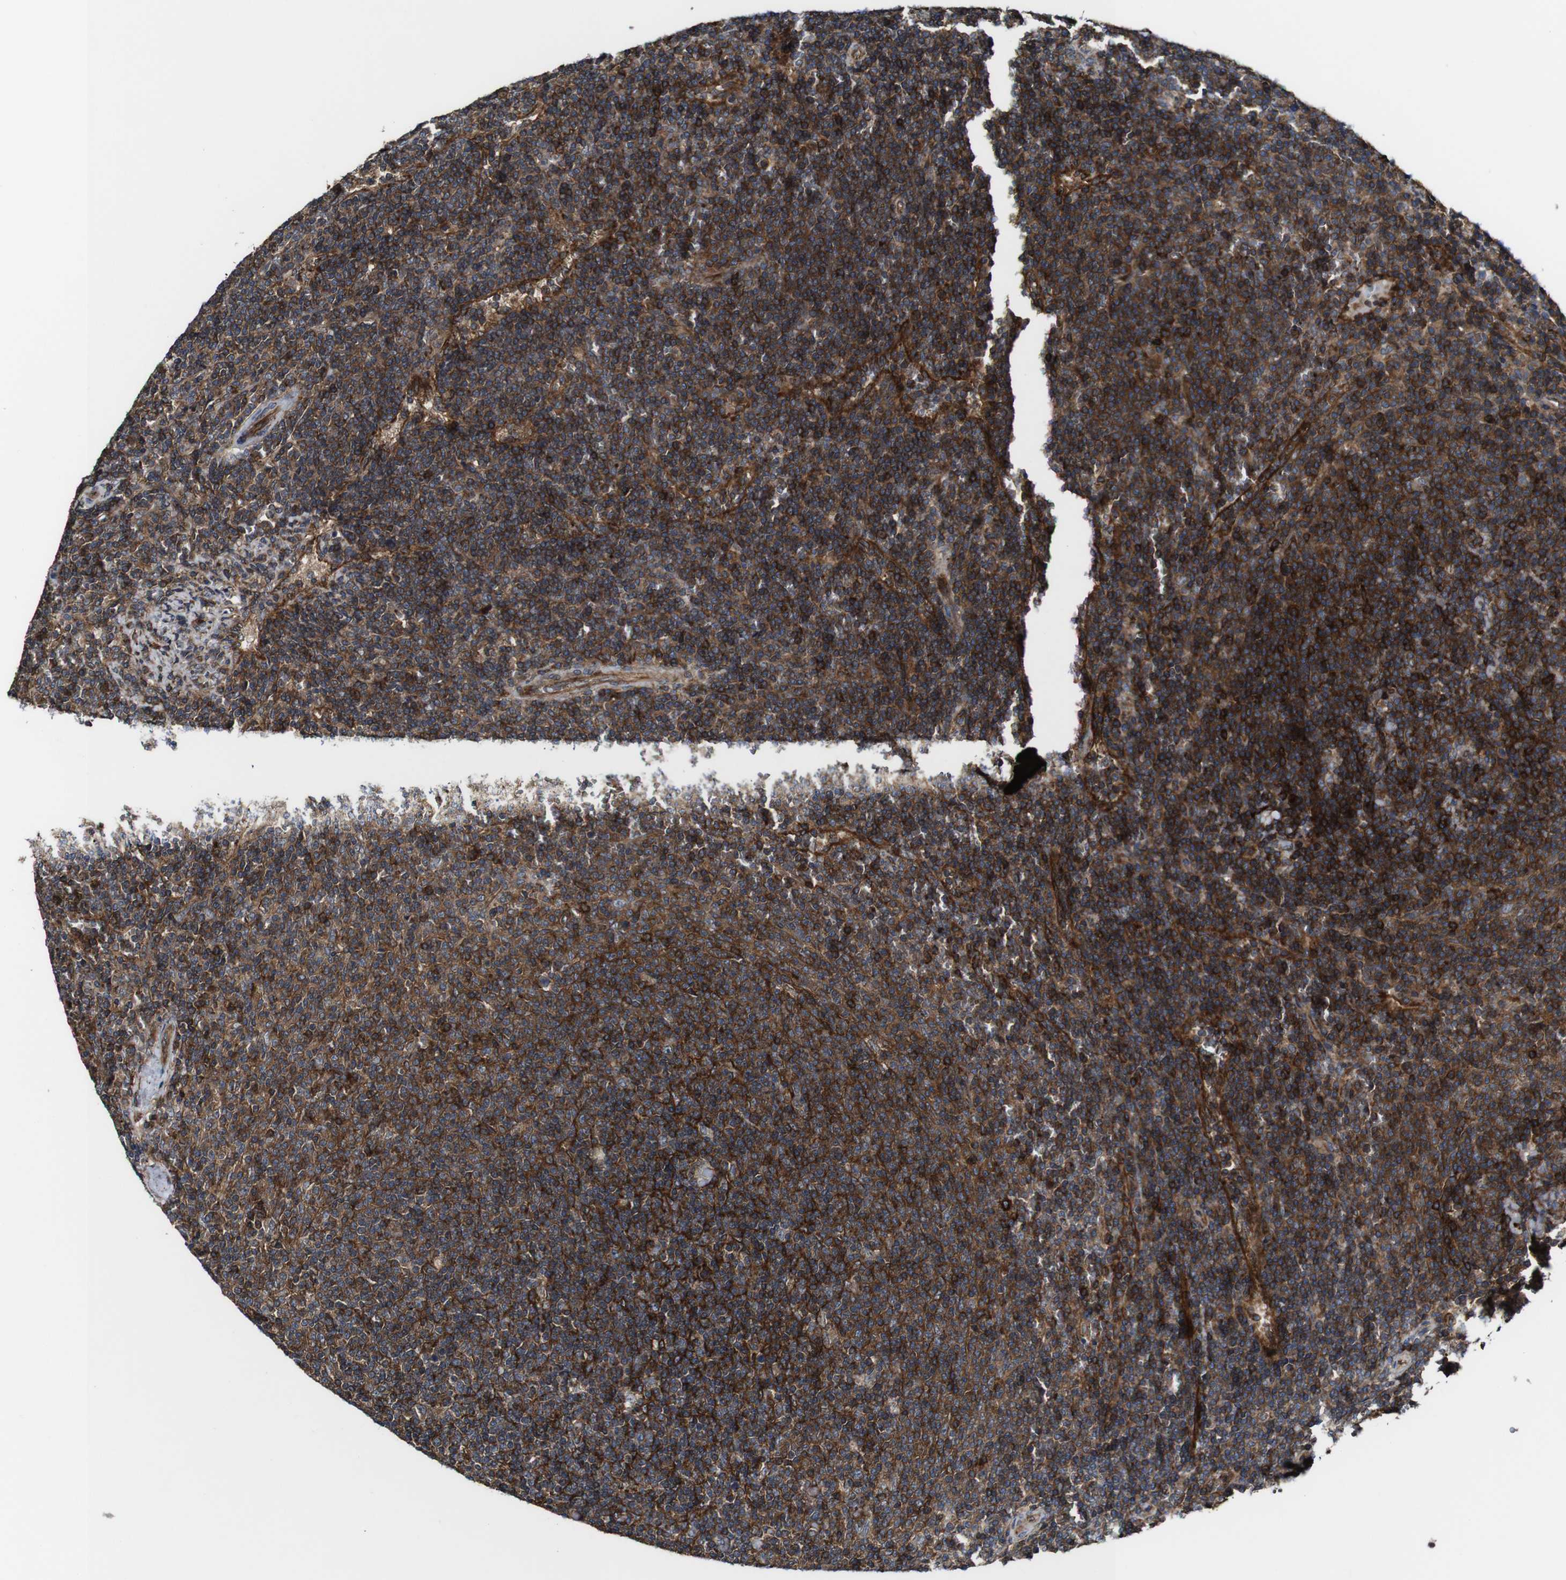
{"staining": {"intensity": "moderate", "quantity": ">75%", "location": "cytoplasmic/membranous"}, "tissue": "lymphoma", "cell_type": "Tumor cells", "image_type": "cancer", "snomed": [{"axis": "morphology", "description": "Malignant lymphoma, non-Hodgkin's type, Low grade"}, {"axis": "topography", "description": "Spleen"}], "caption": "Immunohistochemistry (IHC) photomicrograph of neoplastic tissue: human lymphoma stained using IHC reveals medium levels of moderate protein expression localized specifically in the cytoplasmic/membranous of tumor cells, appearing as a cytoplasmic/membranous brown color.", "gene": "TNIK", "patient": {"sex": "female", "age": 50}}